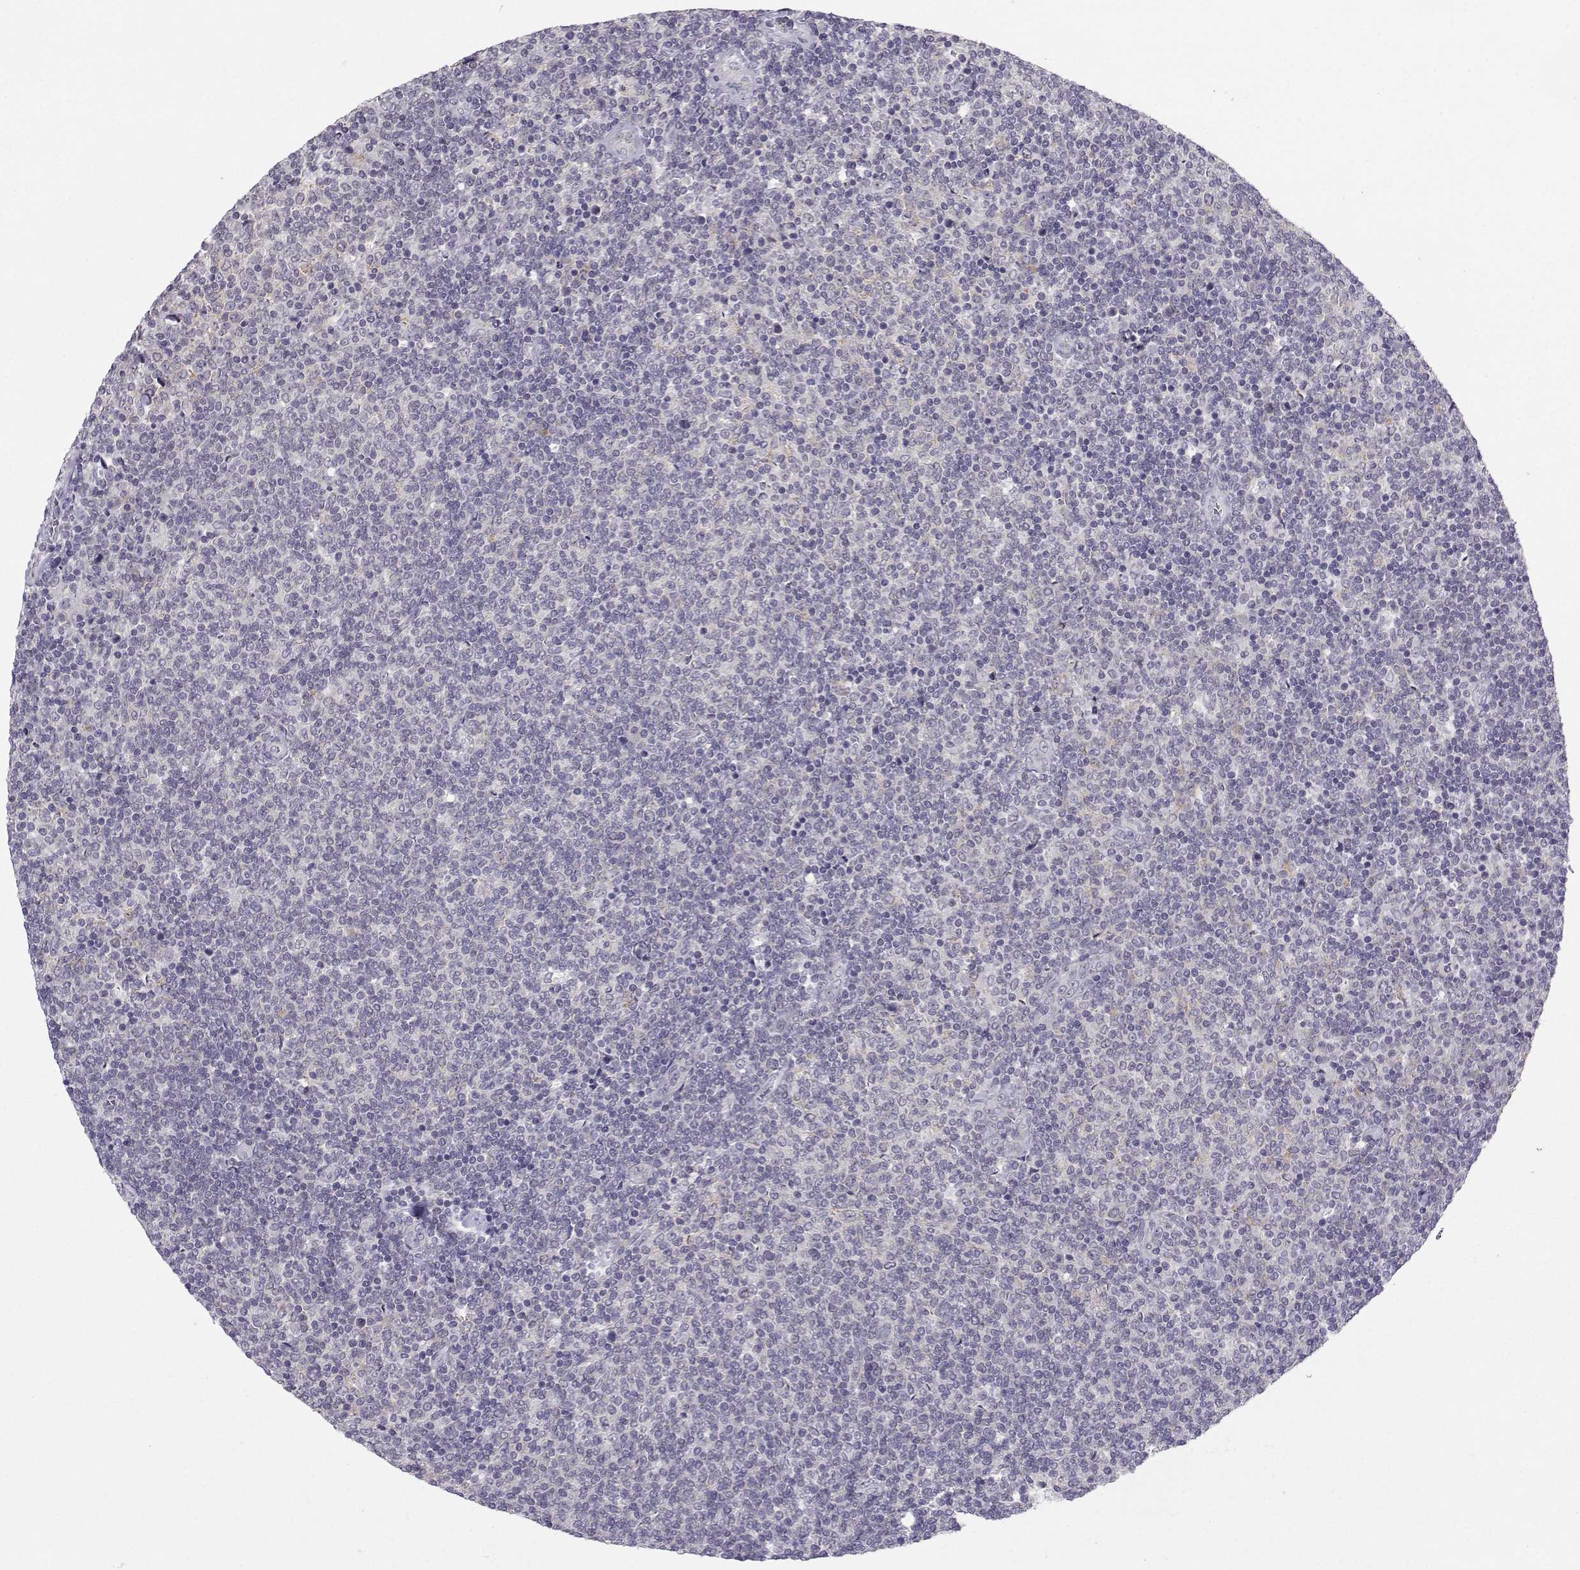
{"staining": {"intensity": "negative", "quantity": "none", "location": "none"}, "tissue": "lymphoma", "cell_type": "Tumor cells", "image_type": "cancer", "snomed": [{"axis": "morphology", "description": "Malignant lymphoma, non-Hodgkin's type, Low grade"}, {"axis": "topography", "description": "Lymph node"}], "caption": "This is an immunohistochemistry micrograph of malignant lymphoma, non-Hodgkin's type (low-grade). There is no positivity in tumor cells.", "gene": "DDX20", "patient": {"sex": "male", "age": 52}}